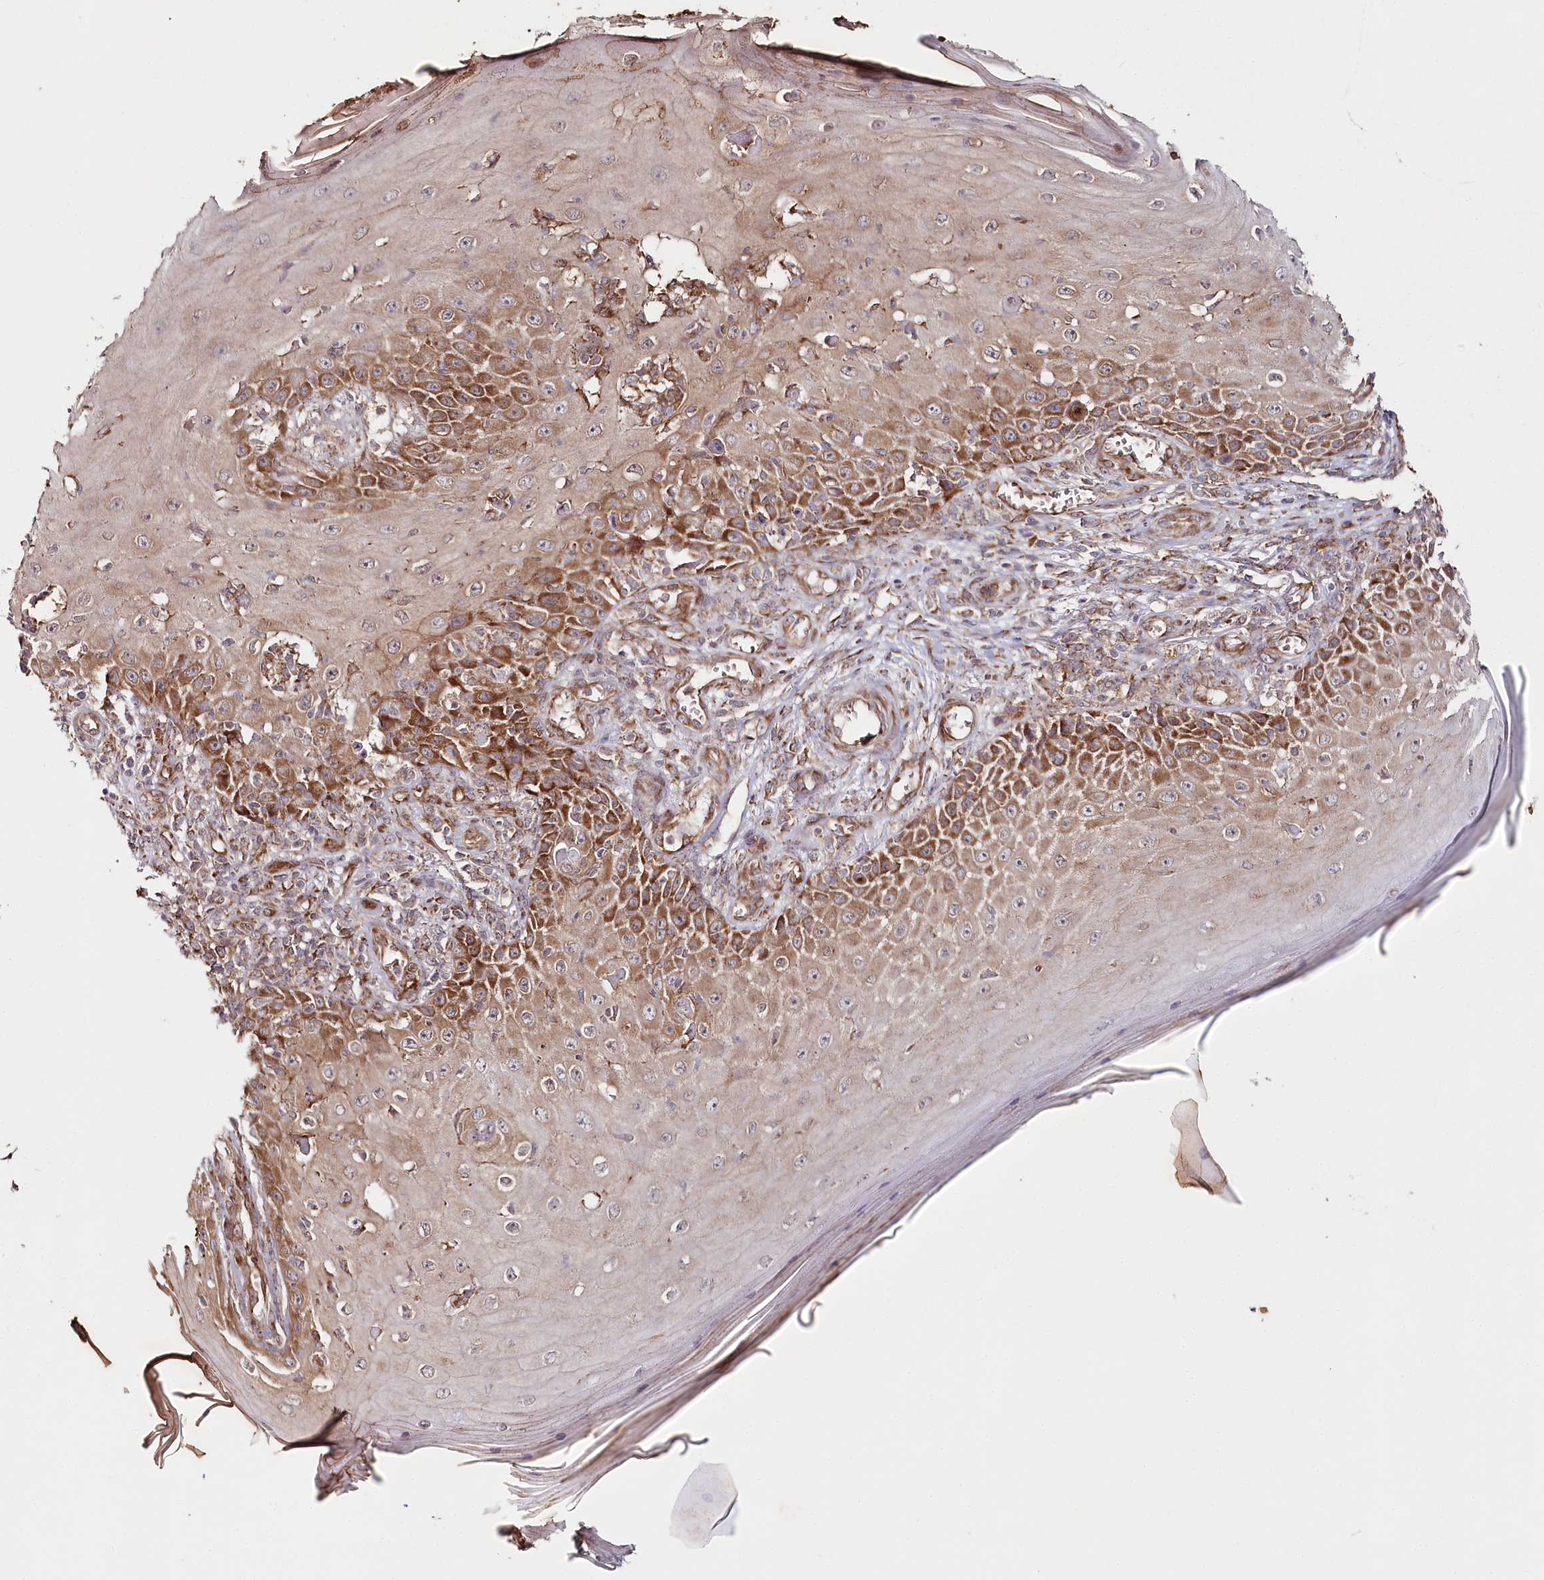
{"staining": {"intensity": "moderate", "quantity": "25%-75%", "location": "cytoplasmic/membranous"}, "tissue": "skin cancer", "cell_type": "Tumor cells", "image_type": "cancer", "snomed": [{"axis": "morphology", "description": "Squamous cell carcinoma, NOS"}, {"axis": "topography", "description": "Skin"}], "caption": "The micrograph displays a brown stain indicating the presence of a protein in the cytoplasmic/membranous of tumor cells in skin cancer.", "gene": "OTUD4", "patient": {"sex": "female", "age": 73}}